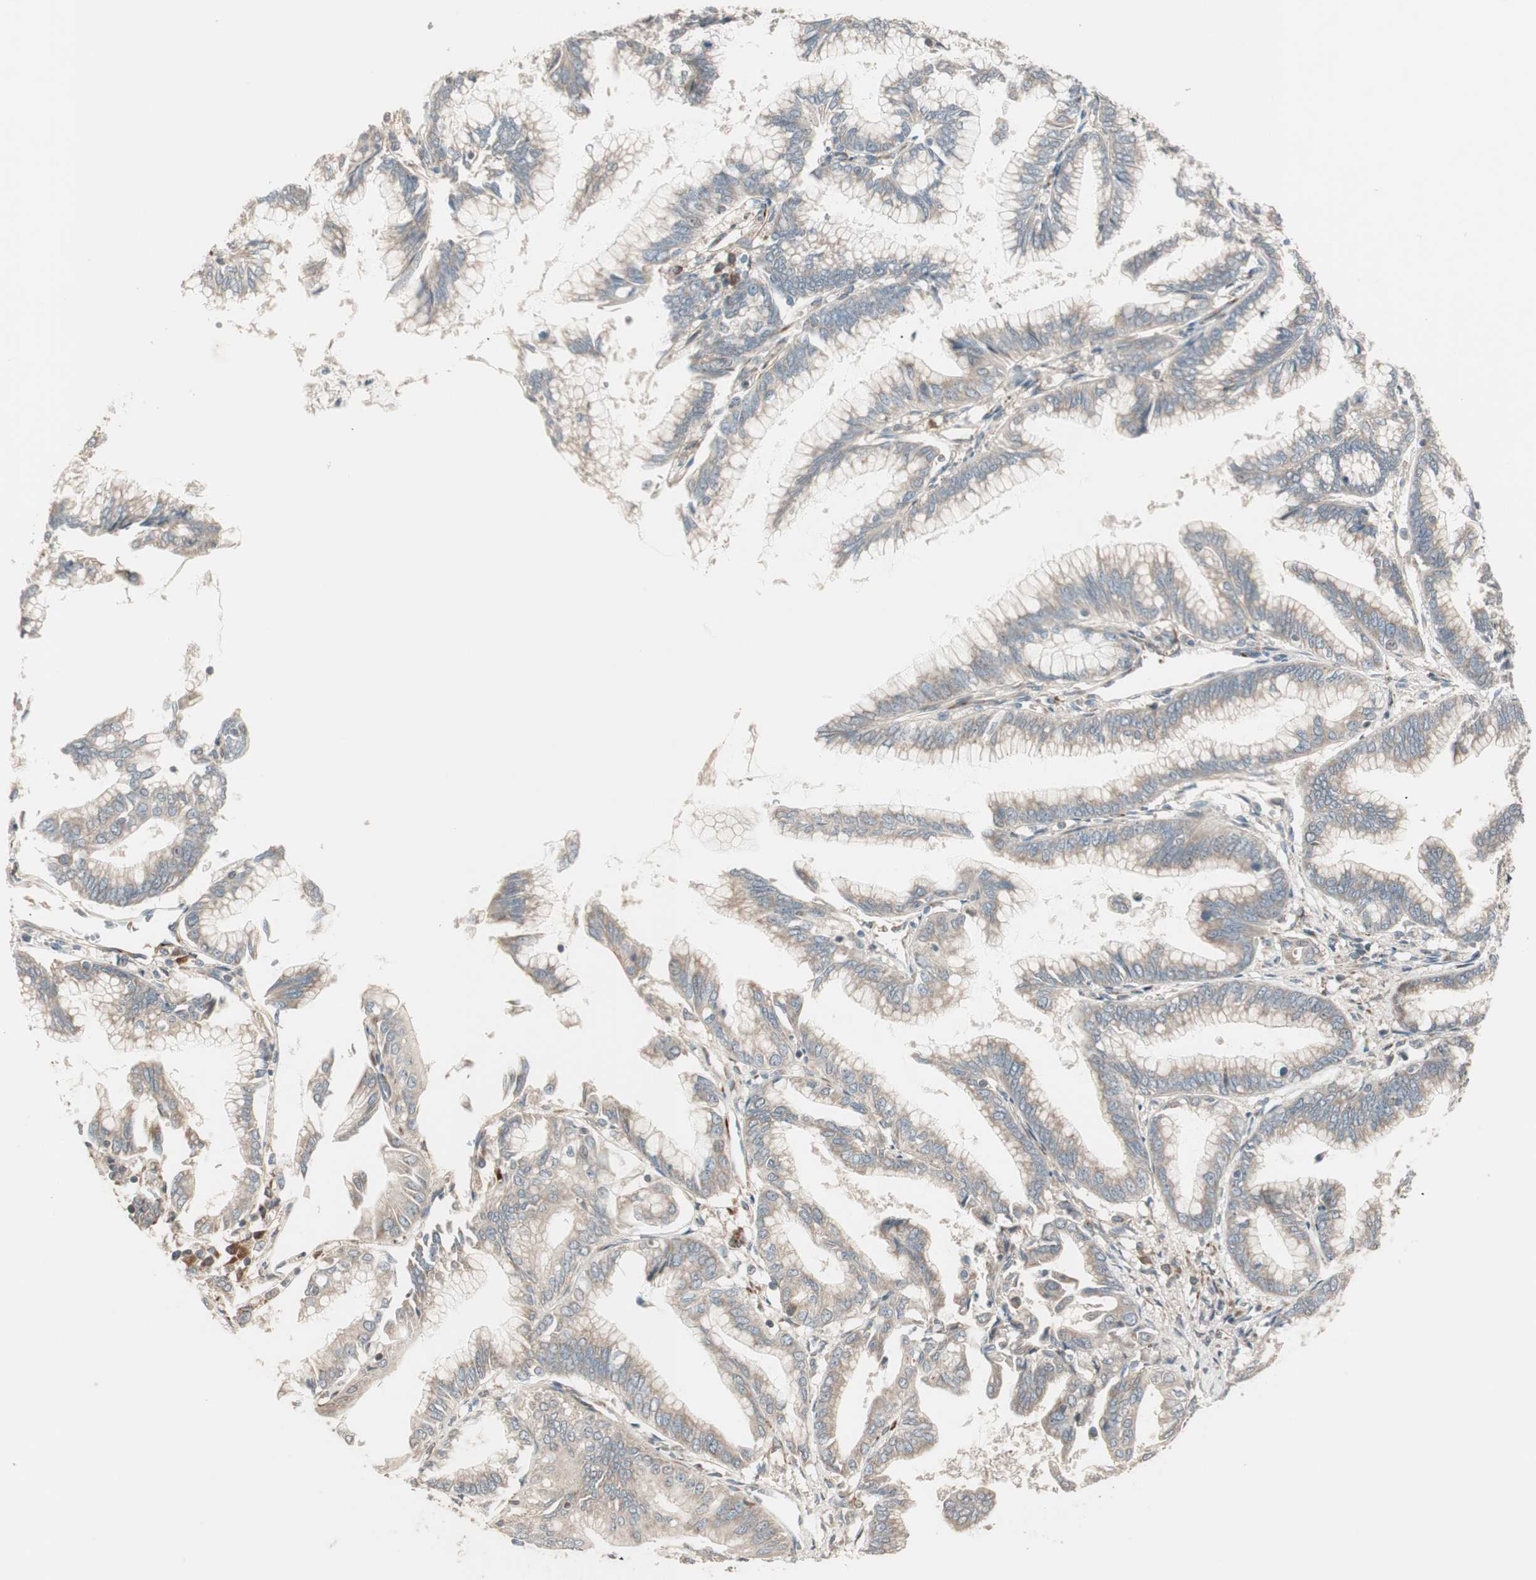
{"staining": {"intensity": "weak", "quantity": ">75%", "location": "cytoplasmic/membranous"}, "tissue": "pancreatic cancer", "cell_type": "Tumor cells", "image_type": "cancer", "snomed": [{"axis": "morphology", "description": "Adenocarcinoma, NOS"}, {"axis": "topography", "description": "Pancreas"}], "caption": "Pancreatic cancer (adenocarcinoma) stained with a protein marker reveals weak staining in tumor cells.", "gene": "PPP2R5E", "patient": {"sex": "female", "age": 64}}